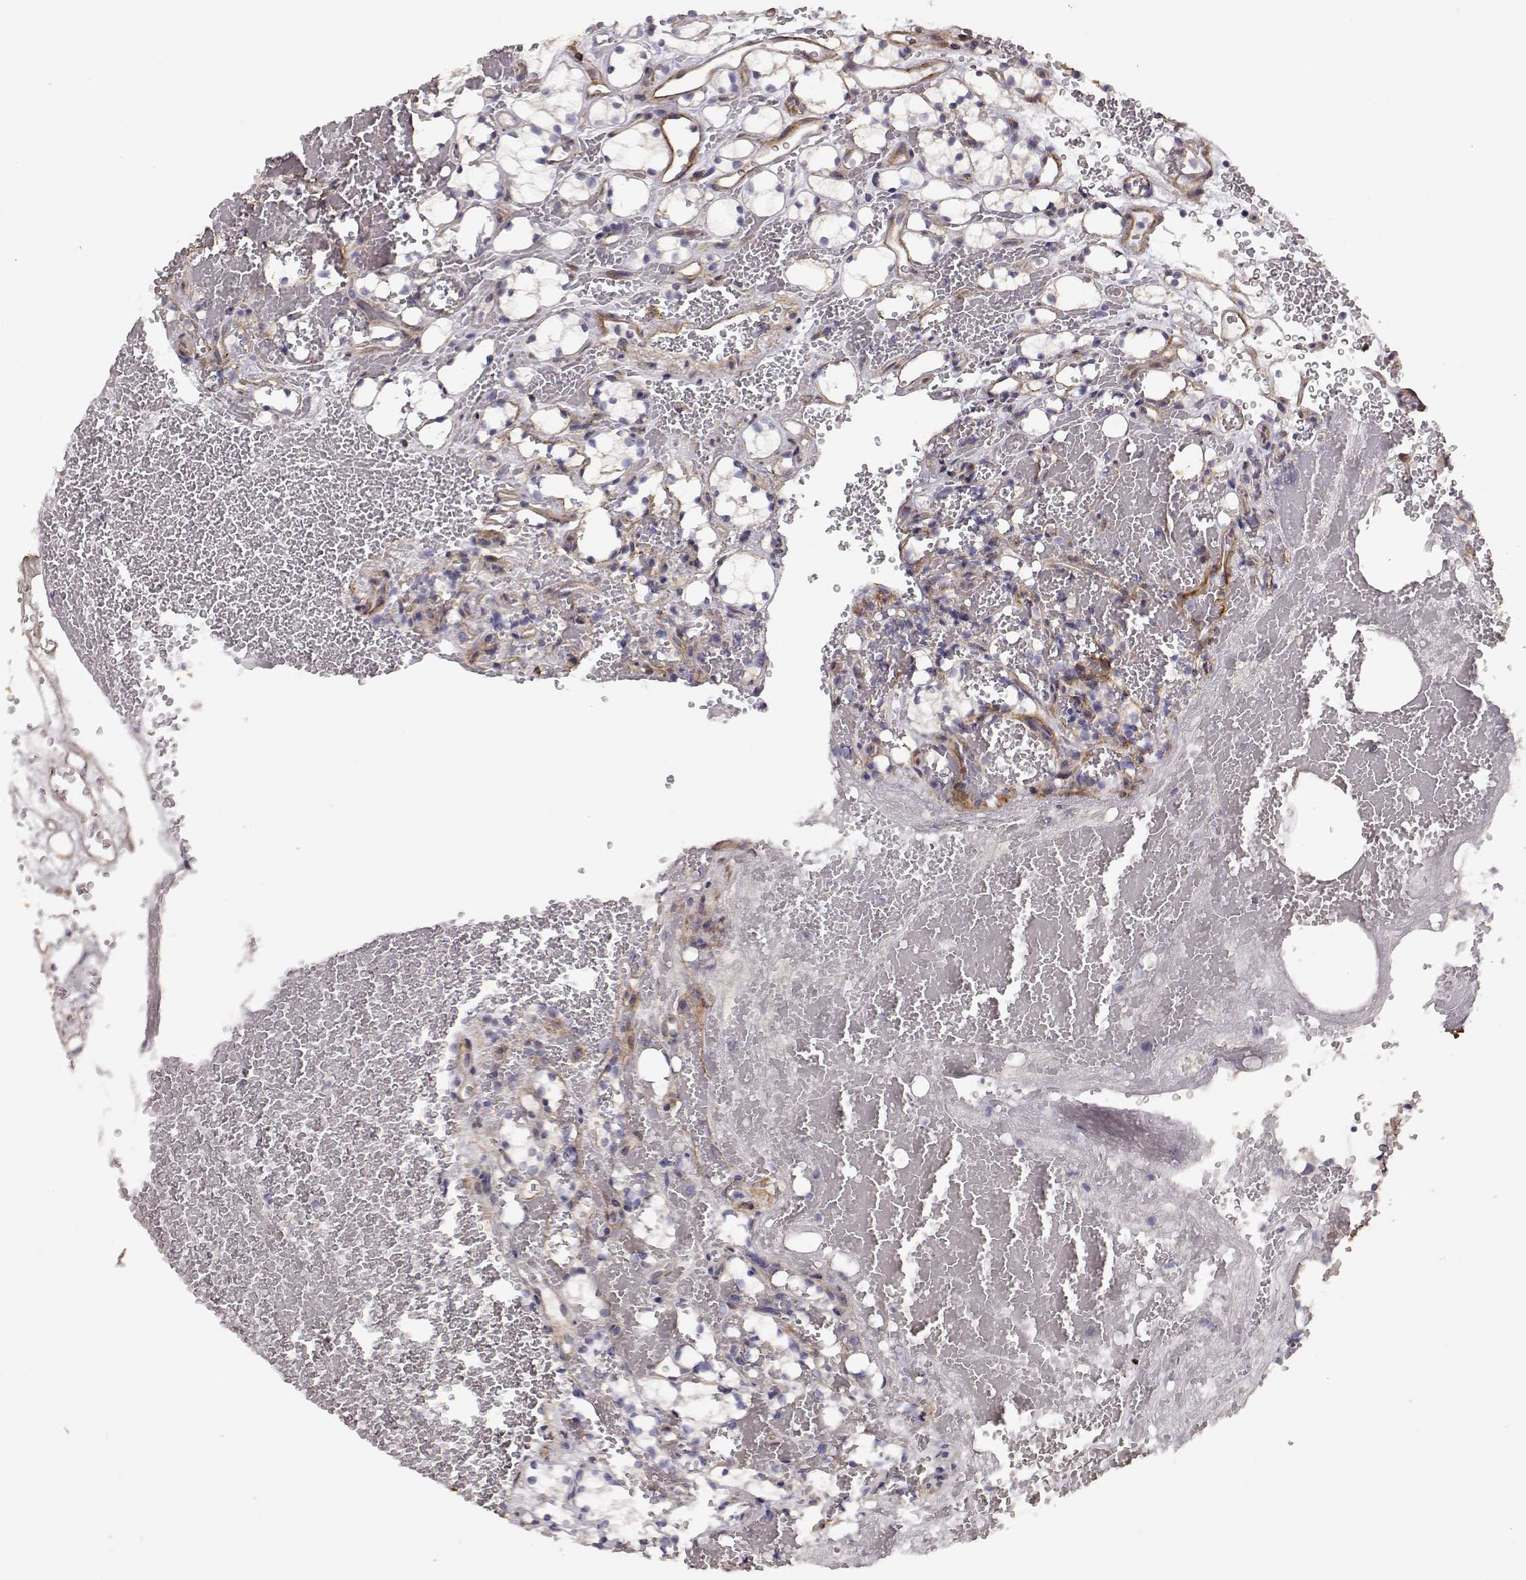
{"staining": {"intensity": "negative", "quantity": "none", "location": "none"}, "tissue": "renal cancer", "cell_type": "Tumor cells", "image_type": "cancer", "snomed": [{"axis": "morphology", "description": "Adenocarcinoma, NOS"}, {"axis": "topography", "description": "Kidney"}], "caption": "This photomicrograph is of renal adenocarcinoma stained with immunohistochemistry (IHC) to label a protein in brown with the nuclei are counter-stained blue. There is no positivity in tumor cells.", "gene": "LAMA5", "patient": {"sex": "female", "age": 69}}